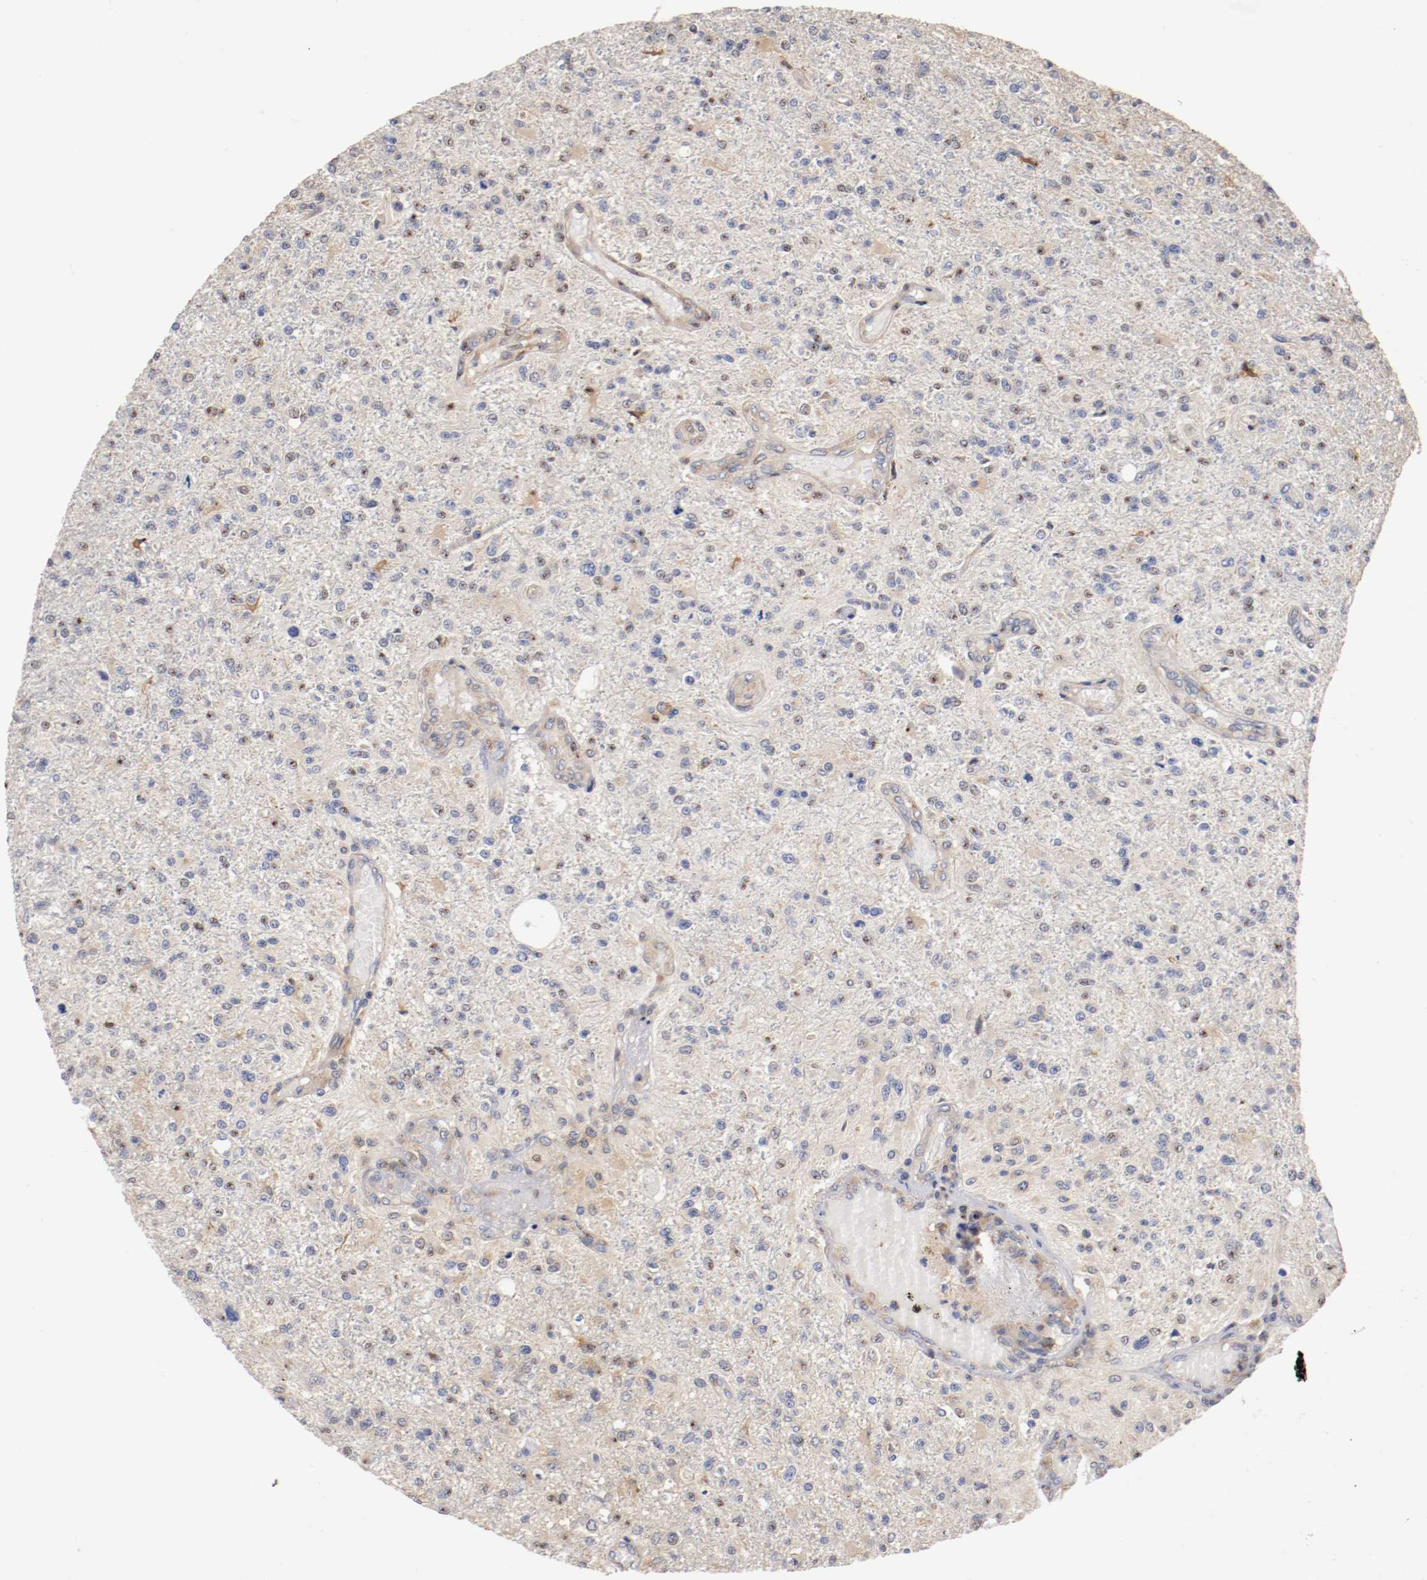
{"staining": {"intensity": "negative", "quantity": "none", "location": "none"}, "tissue": "glioma", "cell_type": "Tumor cells", "image_type": "cancer", "snomed": [{"axis": "morphology", "description": "Glioma, malignant, High grade"}, {"axis": "topography", "description": "Cerebral cortex"}], "caption": "This histopathology image is of malignant high-grade glioma stained with IHC to label a protein in brown with the nuclei are counter-stained blue. There is no expression in tumor cells.", "gene": "TNFSF13", "patient": {"sex": "male", "age": 76}}